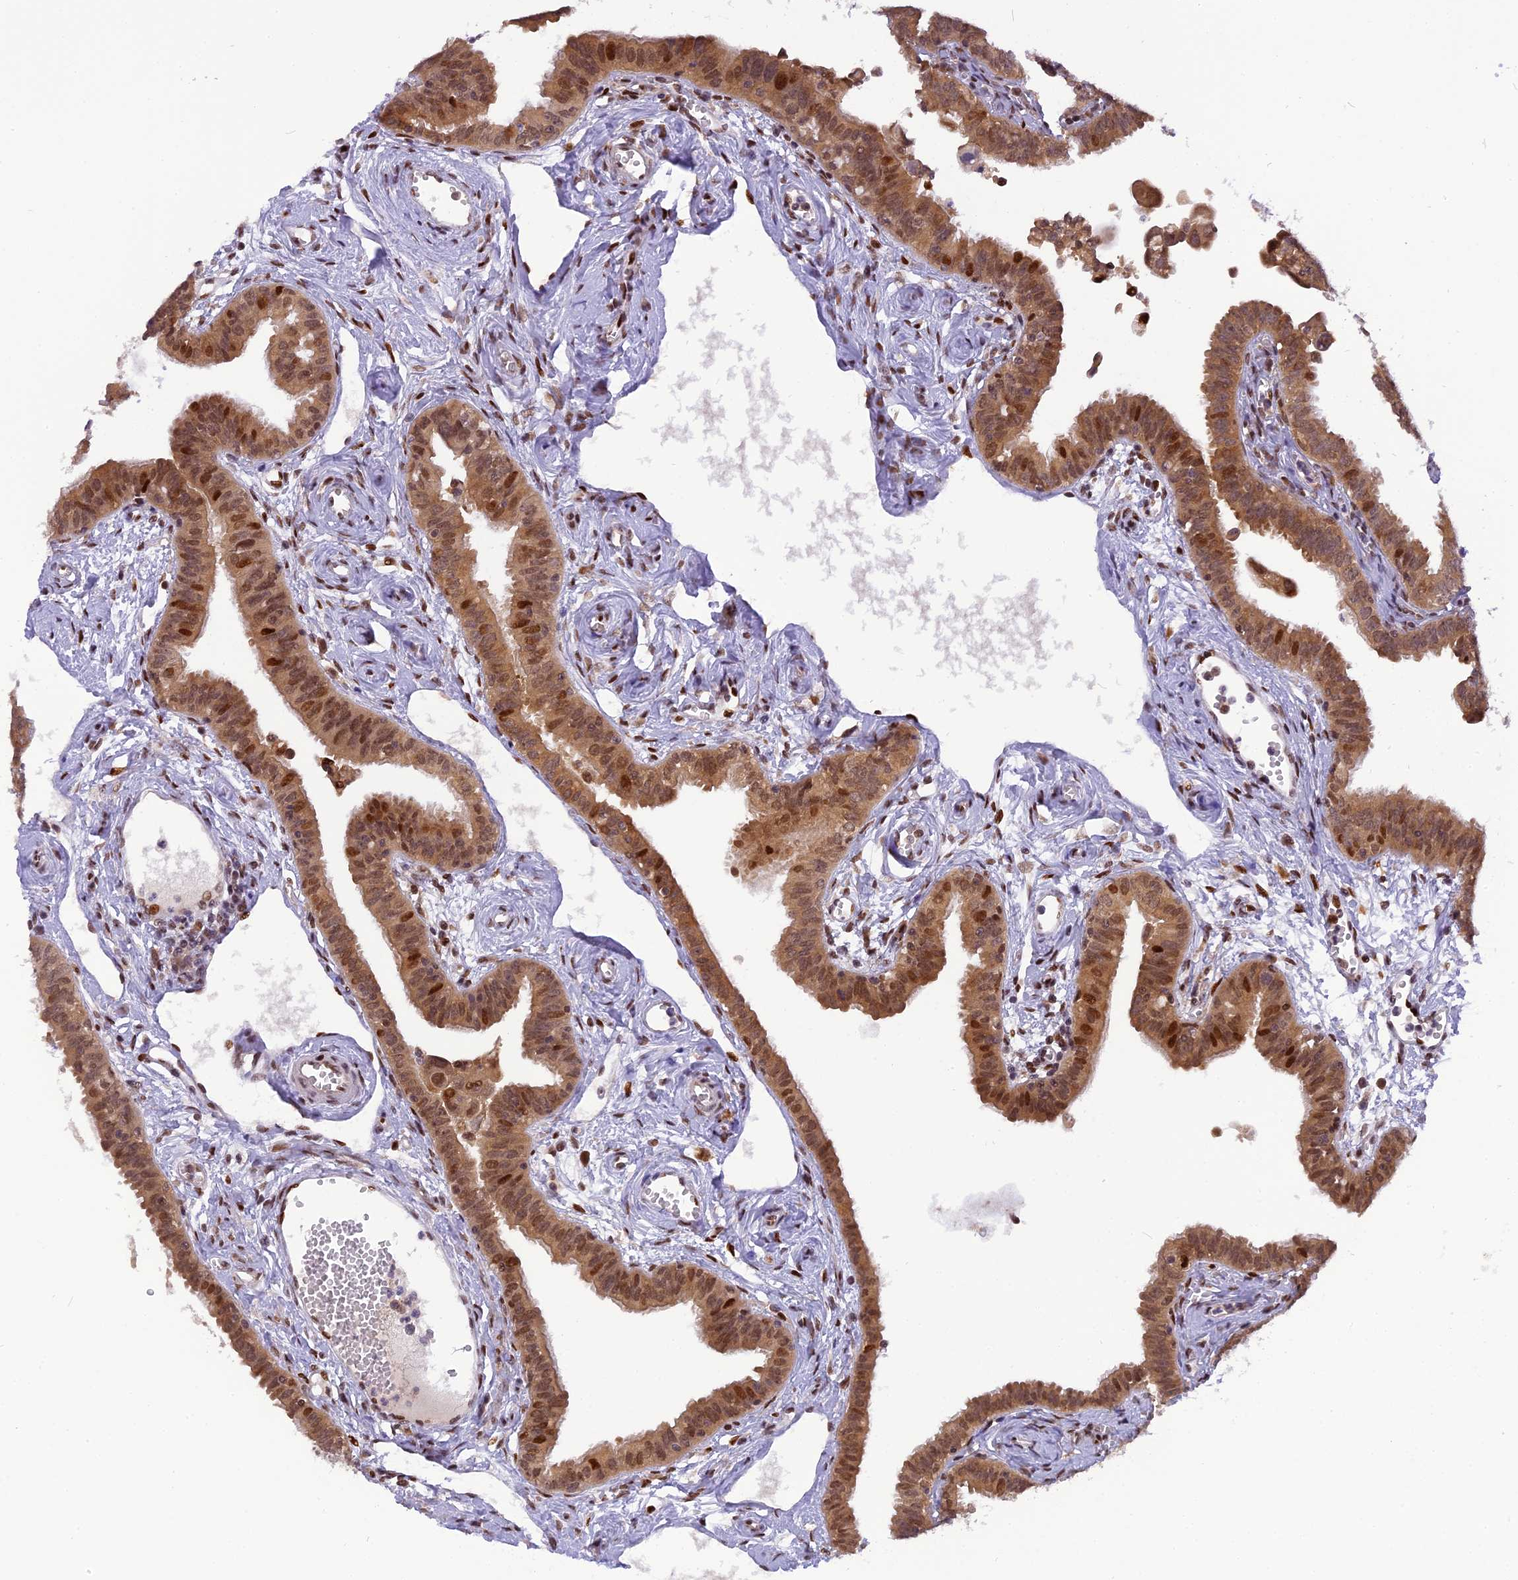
{"staining": {"intensity": "moderate", "quantity": ">75%", "location": "cytoplasmic/membranous,nuclear"}, "tissue": "fallopian tube", "cell_type": "Glandular cells", "image_type": "normal", "snomed": [{"axis": "morphology", "description": "Normal tissue, NOS"}, {"axis": "morphology", "description": "Carcinoma, NOS"}, {"axis": "topography", "description": "Fallopian tube"}, {"axis": "topography", "description": "Ovary"}], "caption": "Fallopian tube stained for a protein displays moderate cytoplasmic/membranous,nuclear positivity in glandular cells. (DAB IHC with brightfield microscopy, high magnification).", "gene": "RABGGTA", "patient": {"sex": "female", "age": 59}}